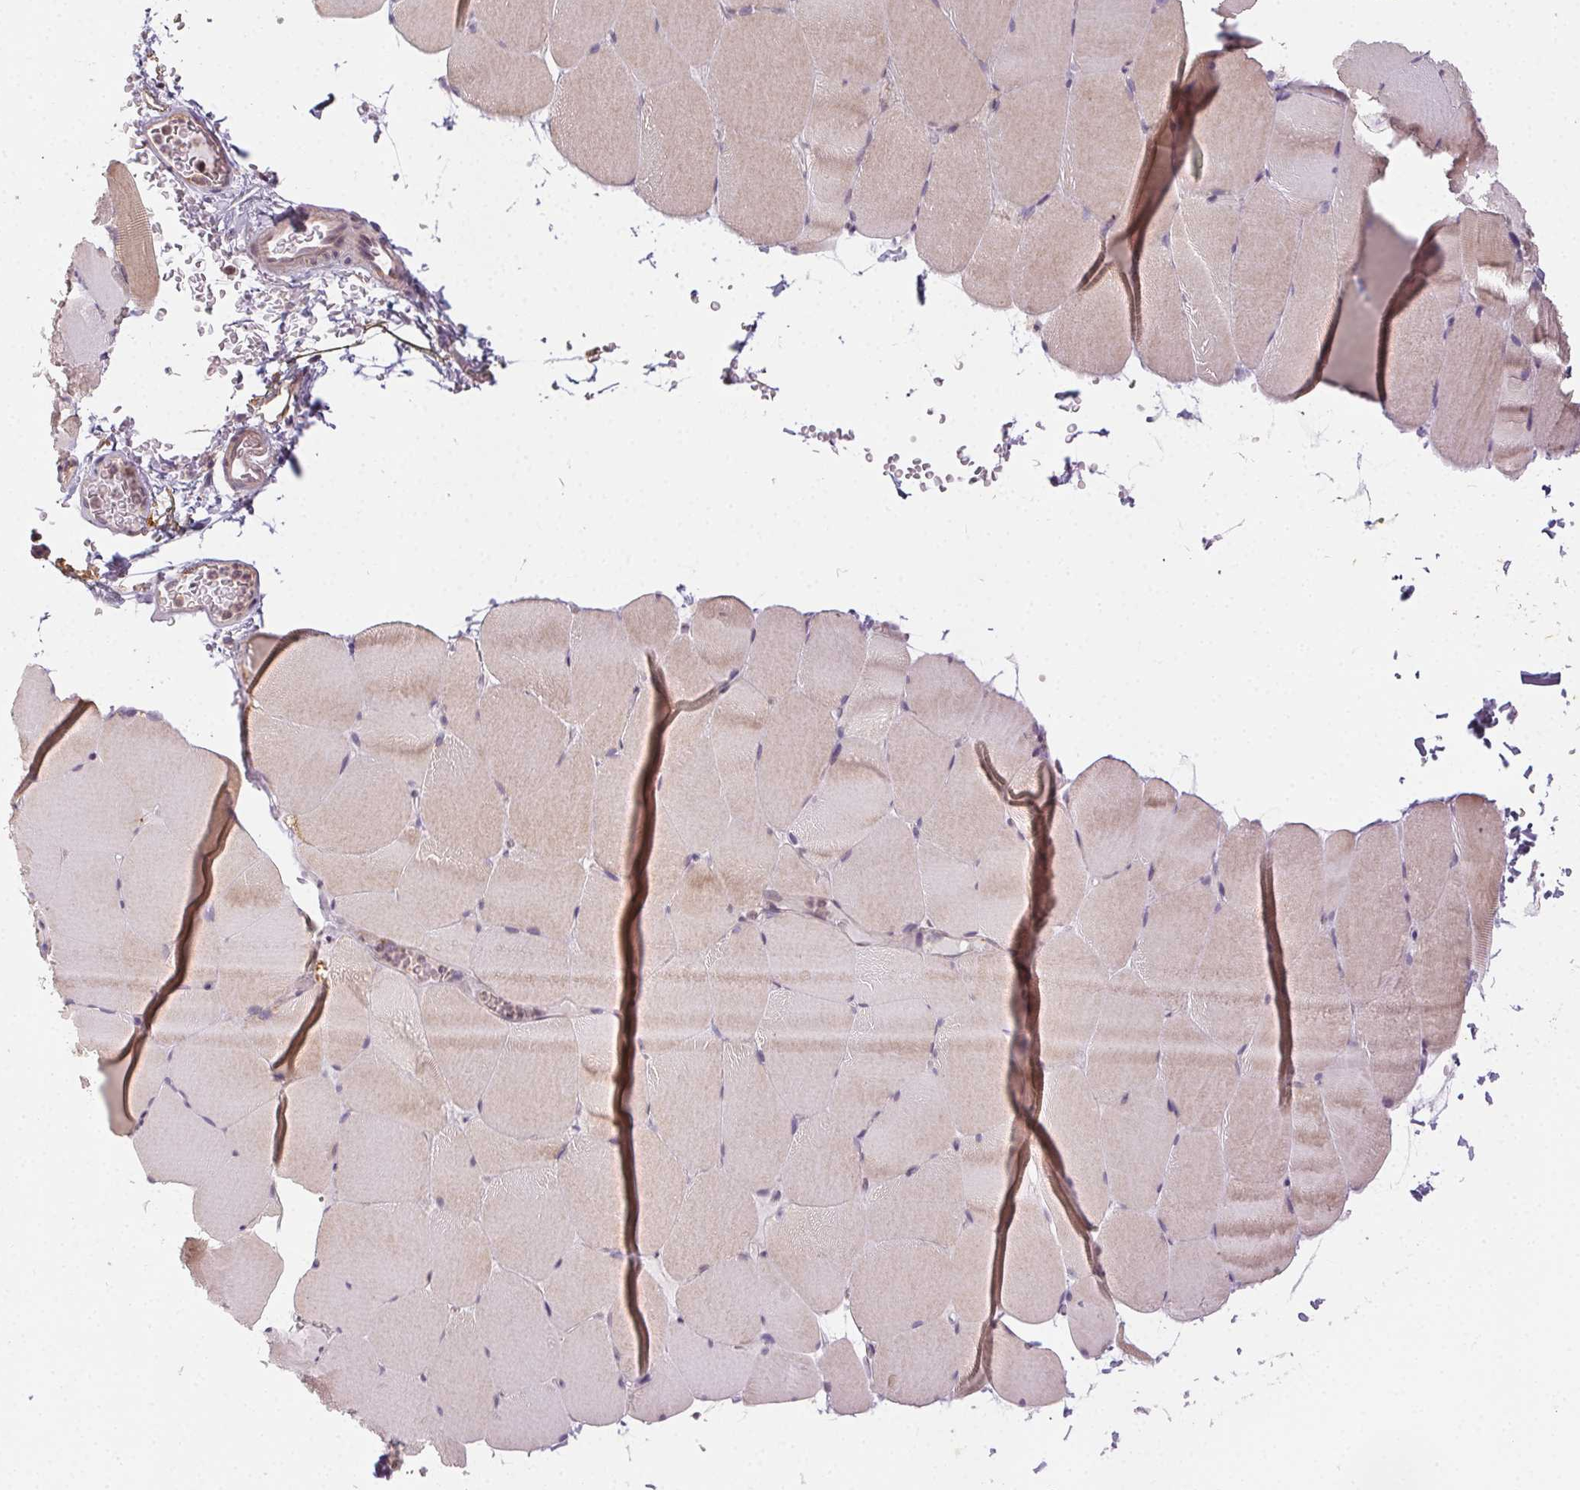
{"staining": {"intensity": "weak", "quantity": "25%-75%", "location": "cytoplasmic/membranous"}, "tissue": "skeletal muscle", "cell_type": "Myocytes", "image_type": "normal", "snomed": [{"axis": "morphology", "description": "Normal tissue, NOS"}, {"axis": "topography", "description": "Skeletal muscle"}], "caption": "Skeletal muscle stained for a protein exhibits weak cytoplasmic/membranous positivity in myocytes. The protein of interest is stained brown, and the nuclei are stained in blue (DAB IHC with brightfield microscopy, high magnification).", "gene": "NCOA4", "patient": {"sex": "female", "age": 37}}